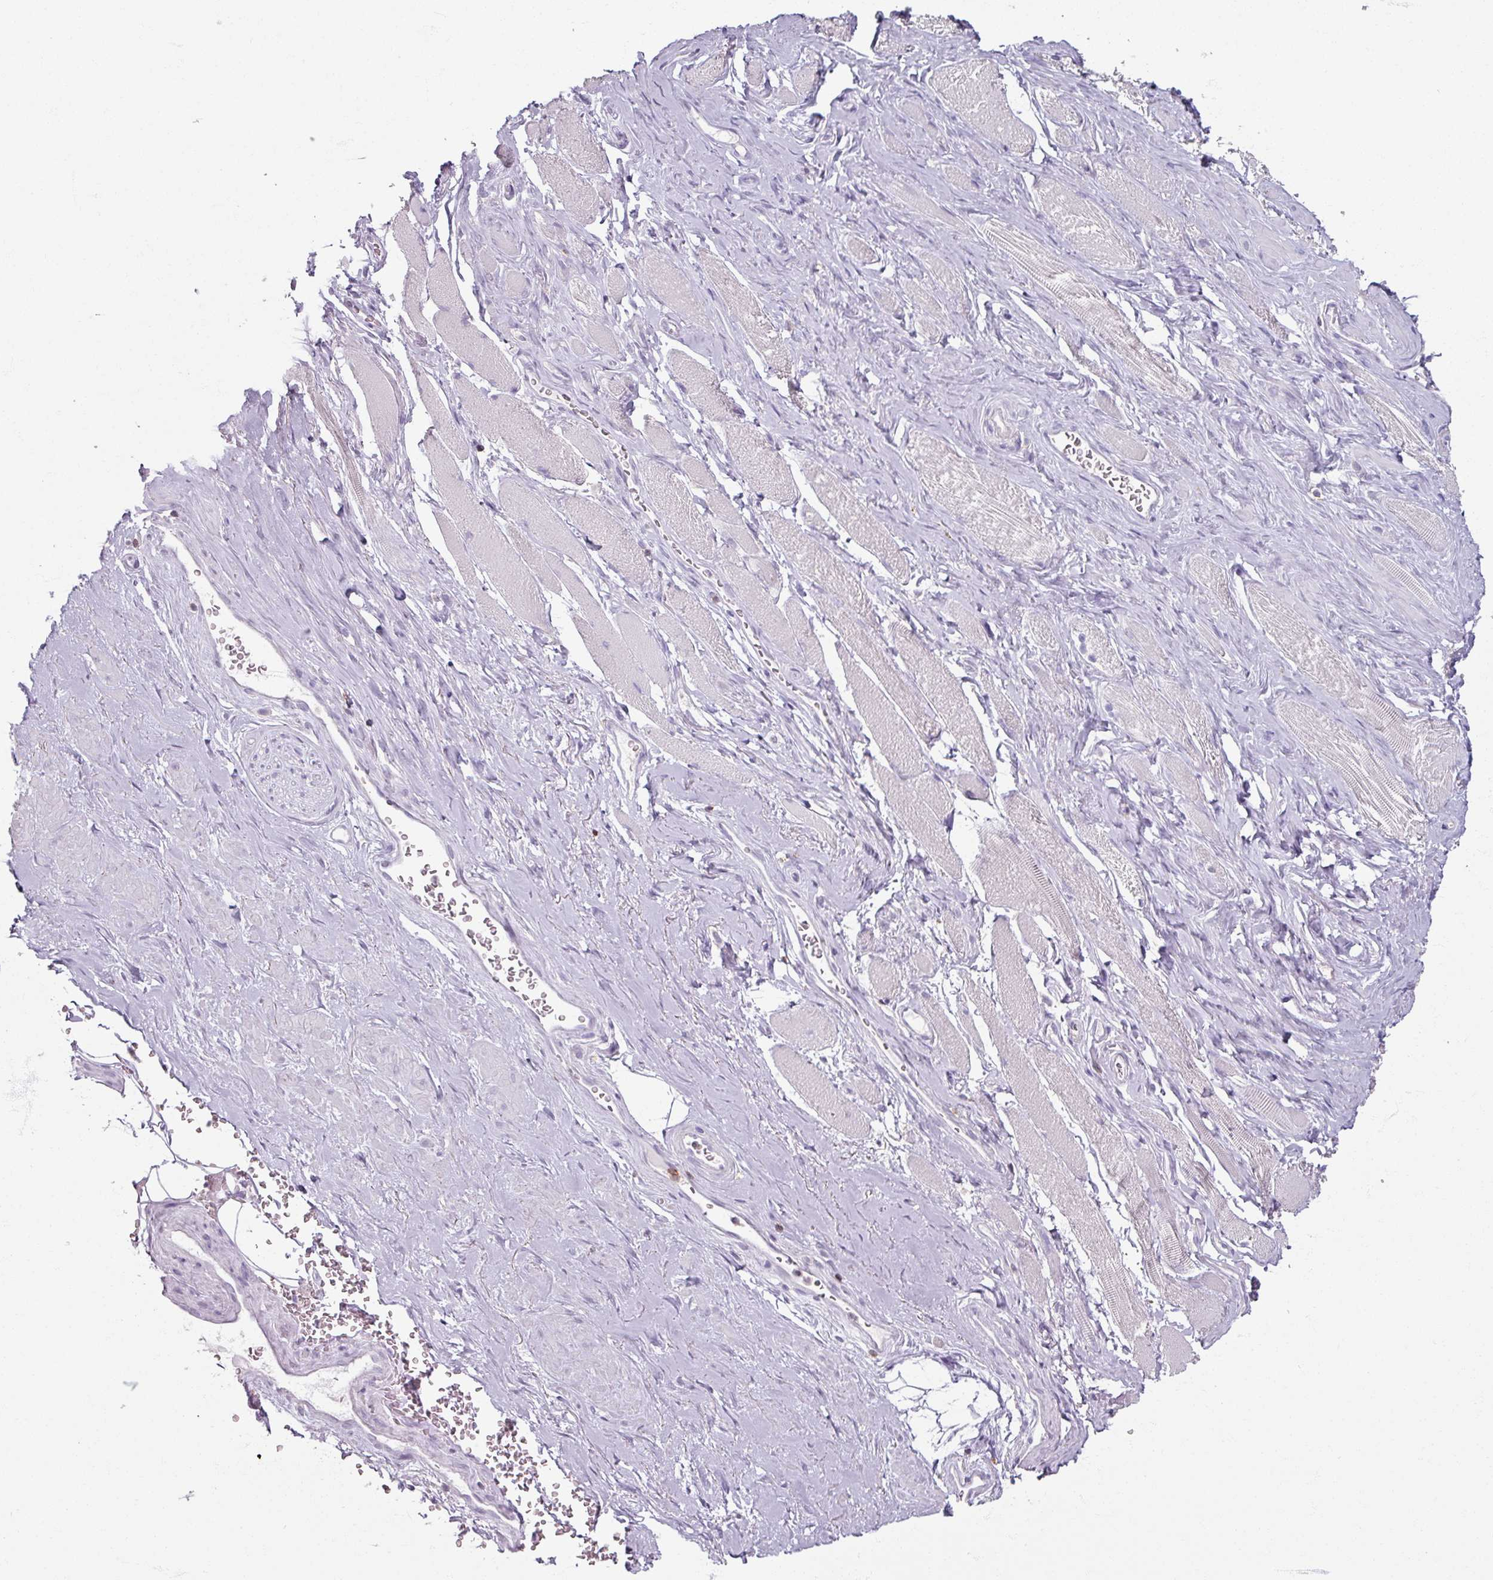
{"staining": {"intensity": "negative", "quantity": "none", "location": "none"}, "tissue": "adipose tissue", "cell_type": "Adipocytes", "image_type": "normal", "snomed": [{"axis": "morphology", "description": "Normal tissue, NOS"}, {"axis": "topography", "description": "Prostate"}, {"axis": "topography", "description": "Peripheral nerve tissue"}], "caption": "The IHC image has no significant positivity in adipocytes of adipose tissue. (DAB IHC, high magnification).", "gene": "PTPRC", "patient": {"sex": "male", "age": 61}}